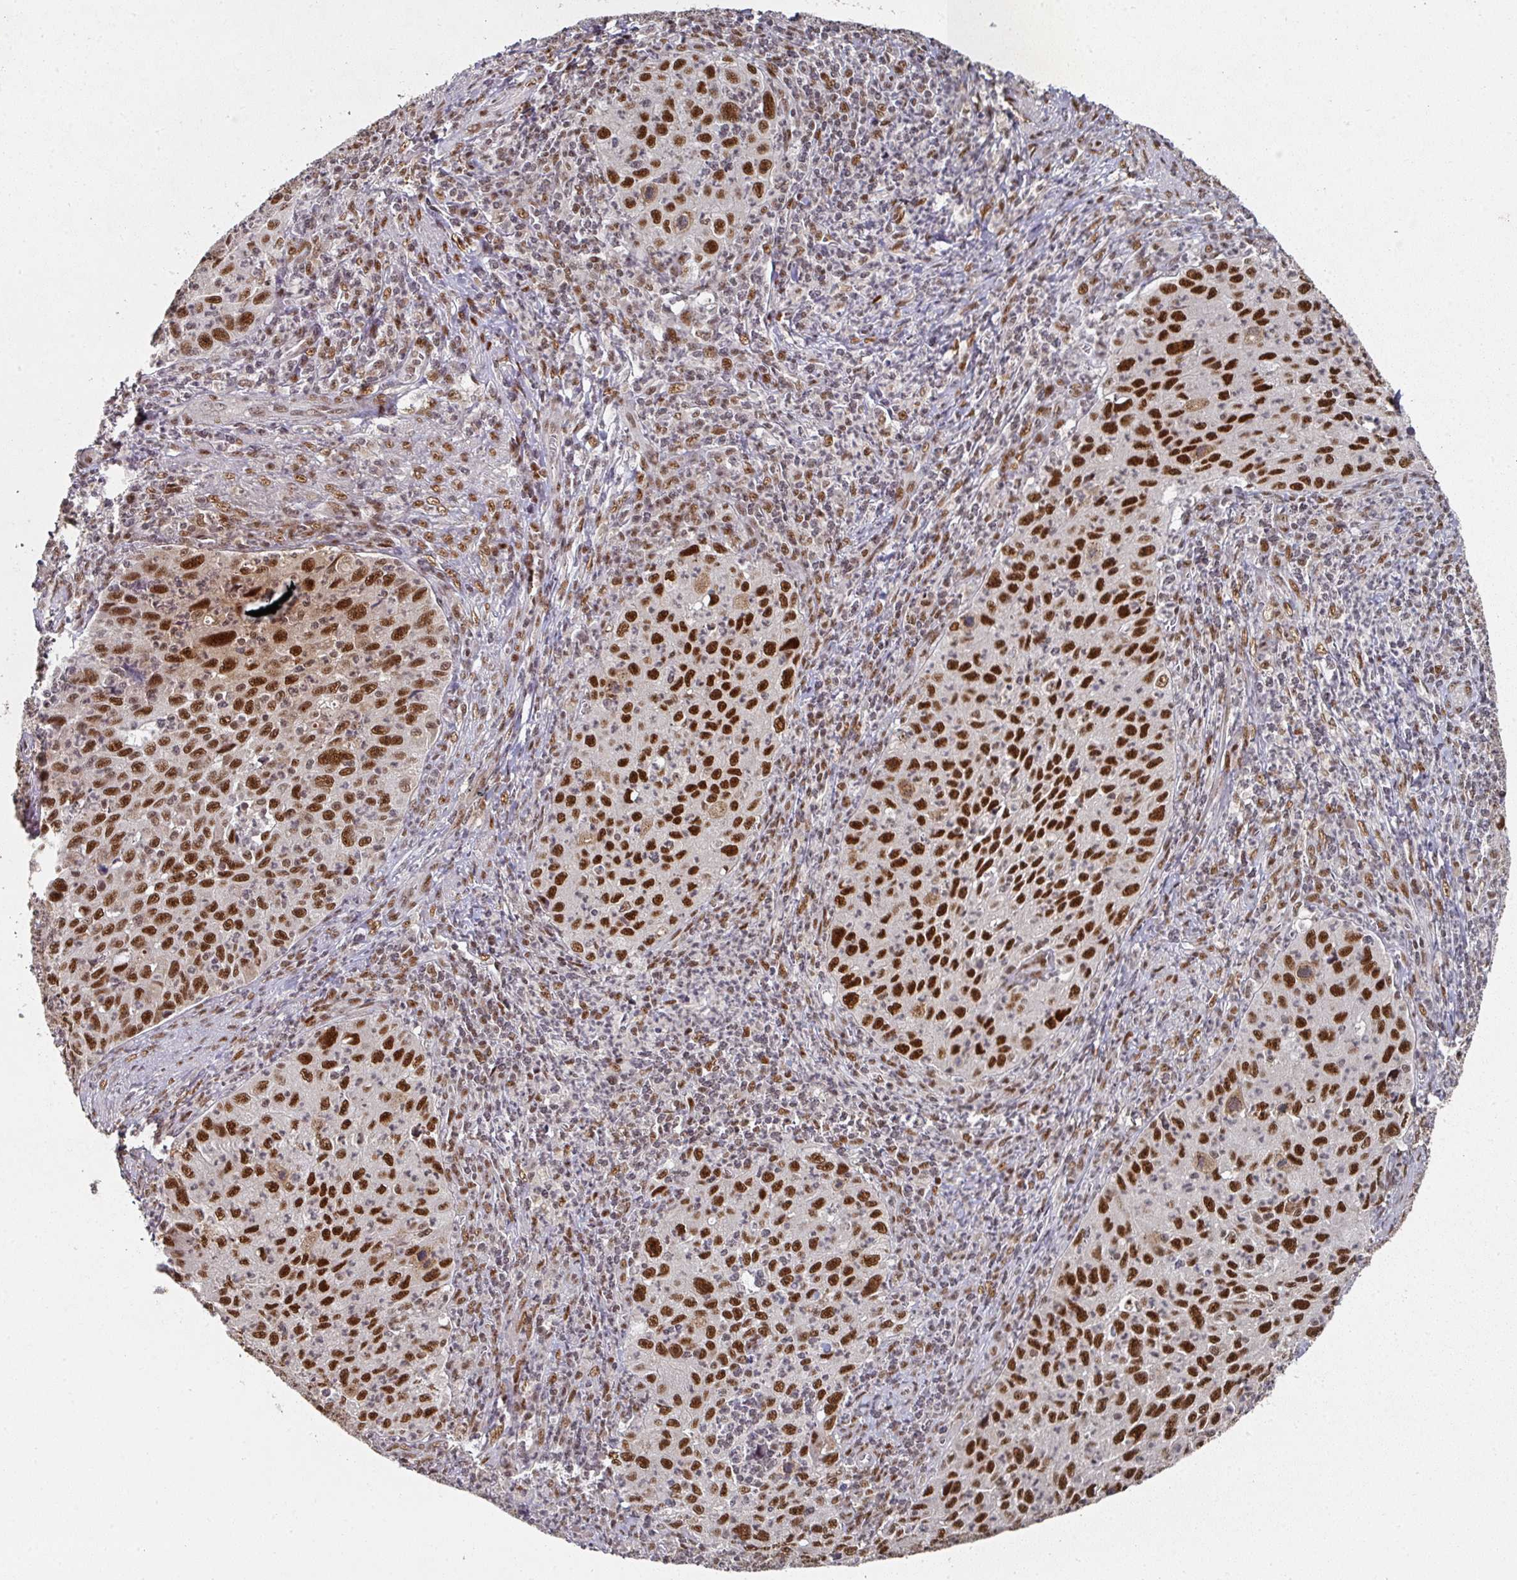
{"staining": {"intensity": "strong", "quantity": ">75%", "location": "nuclear"}, "tissue": "cervical cancer", "cell_type": "Tumor cells", "image_type": "cancer", "snomed": [{"axis": "morphology", "description": "Squamous cell carcinoma, NOS"}, {"axis": "topography", "description": "Cervix"}], "caption": "Cervical squamous cell carcinoma stained for a protein (brown) reveals strong nuclear positive staining in approximately >75% of tumor cells.", "gene": "MEPCE", "patient": {"sex": "female", "age": 30}}